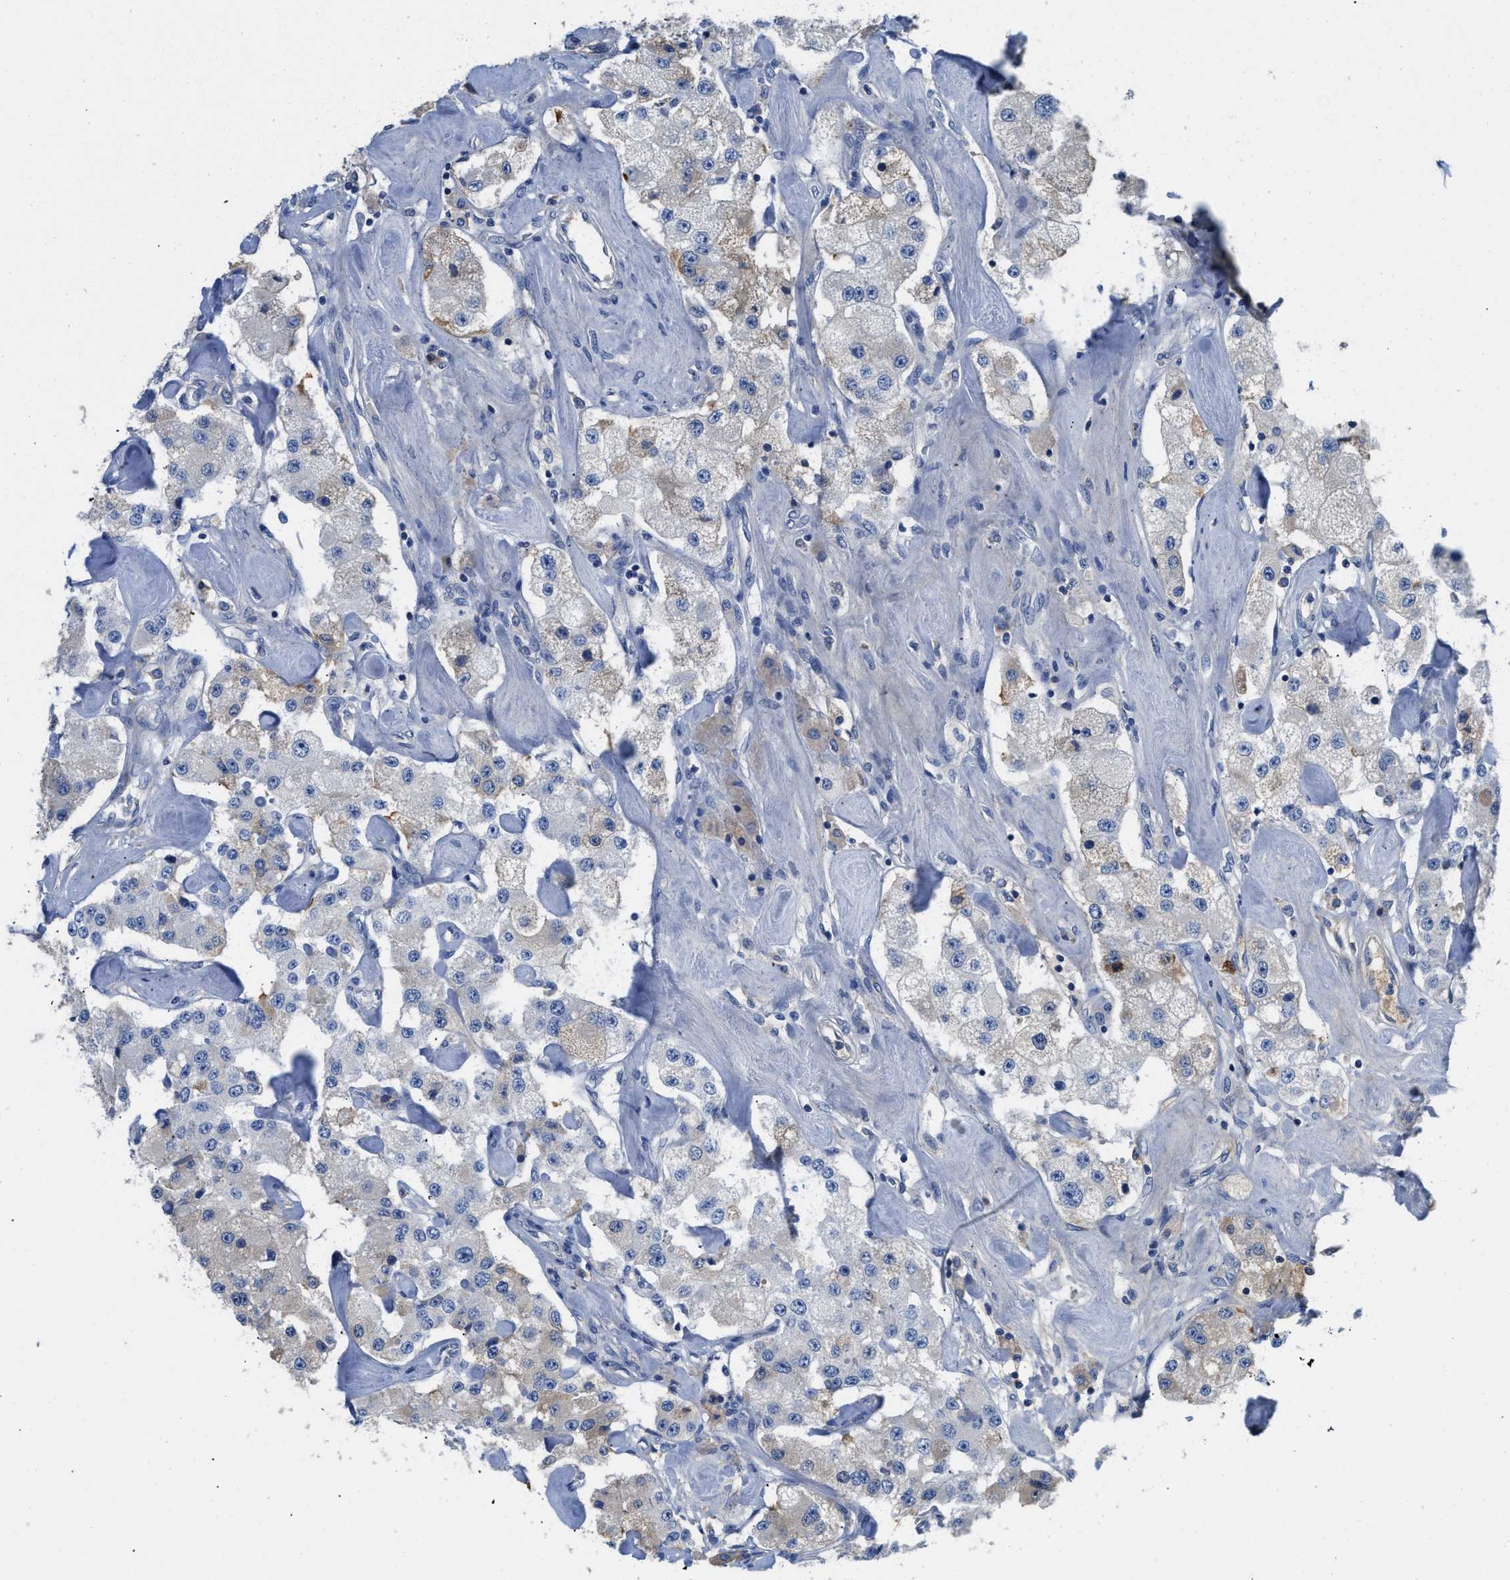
{"staining": {"intensity": "weak", "quantity": "<25%", "location": "cytoplasmic/membranous"}, "tissue": "carcinoid", "cell_type": "Tumor cells", "image_type": "cancer", "snomed": [{"axis": "morphology", "description": "Carcinoid, malignant, NOS"}, {"axis": "topography", "description": "Pancreas"}], "caption": "Photomicrograph shows no protein staining in tumor cells of carcinoid (malignant) tissue. (DAB (3,3'-diaminobenzidine) immunohistochemistry (IHC) visualized using brightfield microscopy, high magnification).", "gene": "C1S", "patient": {"sex": "male", "age": 41}}